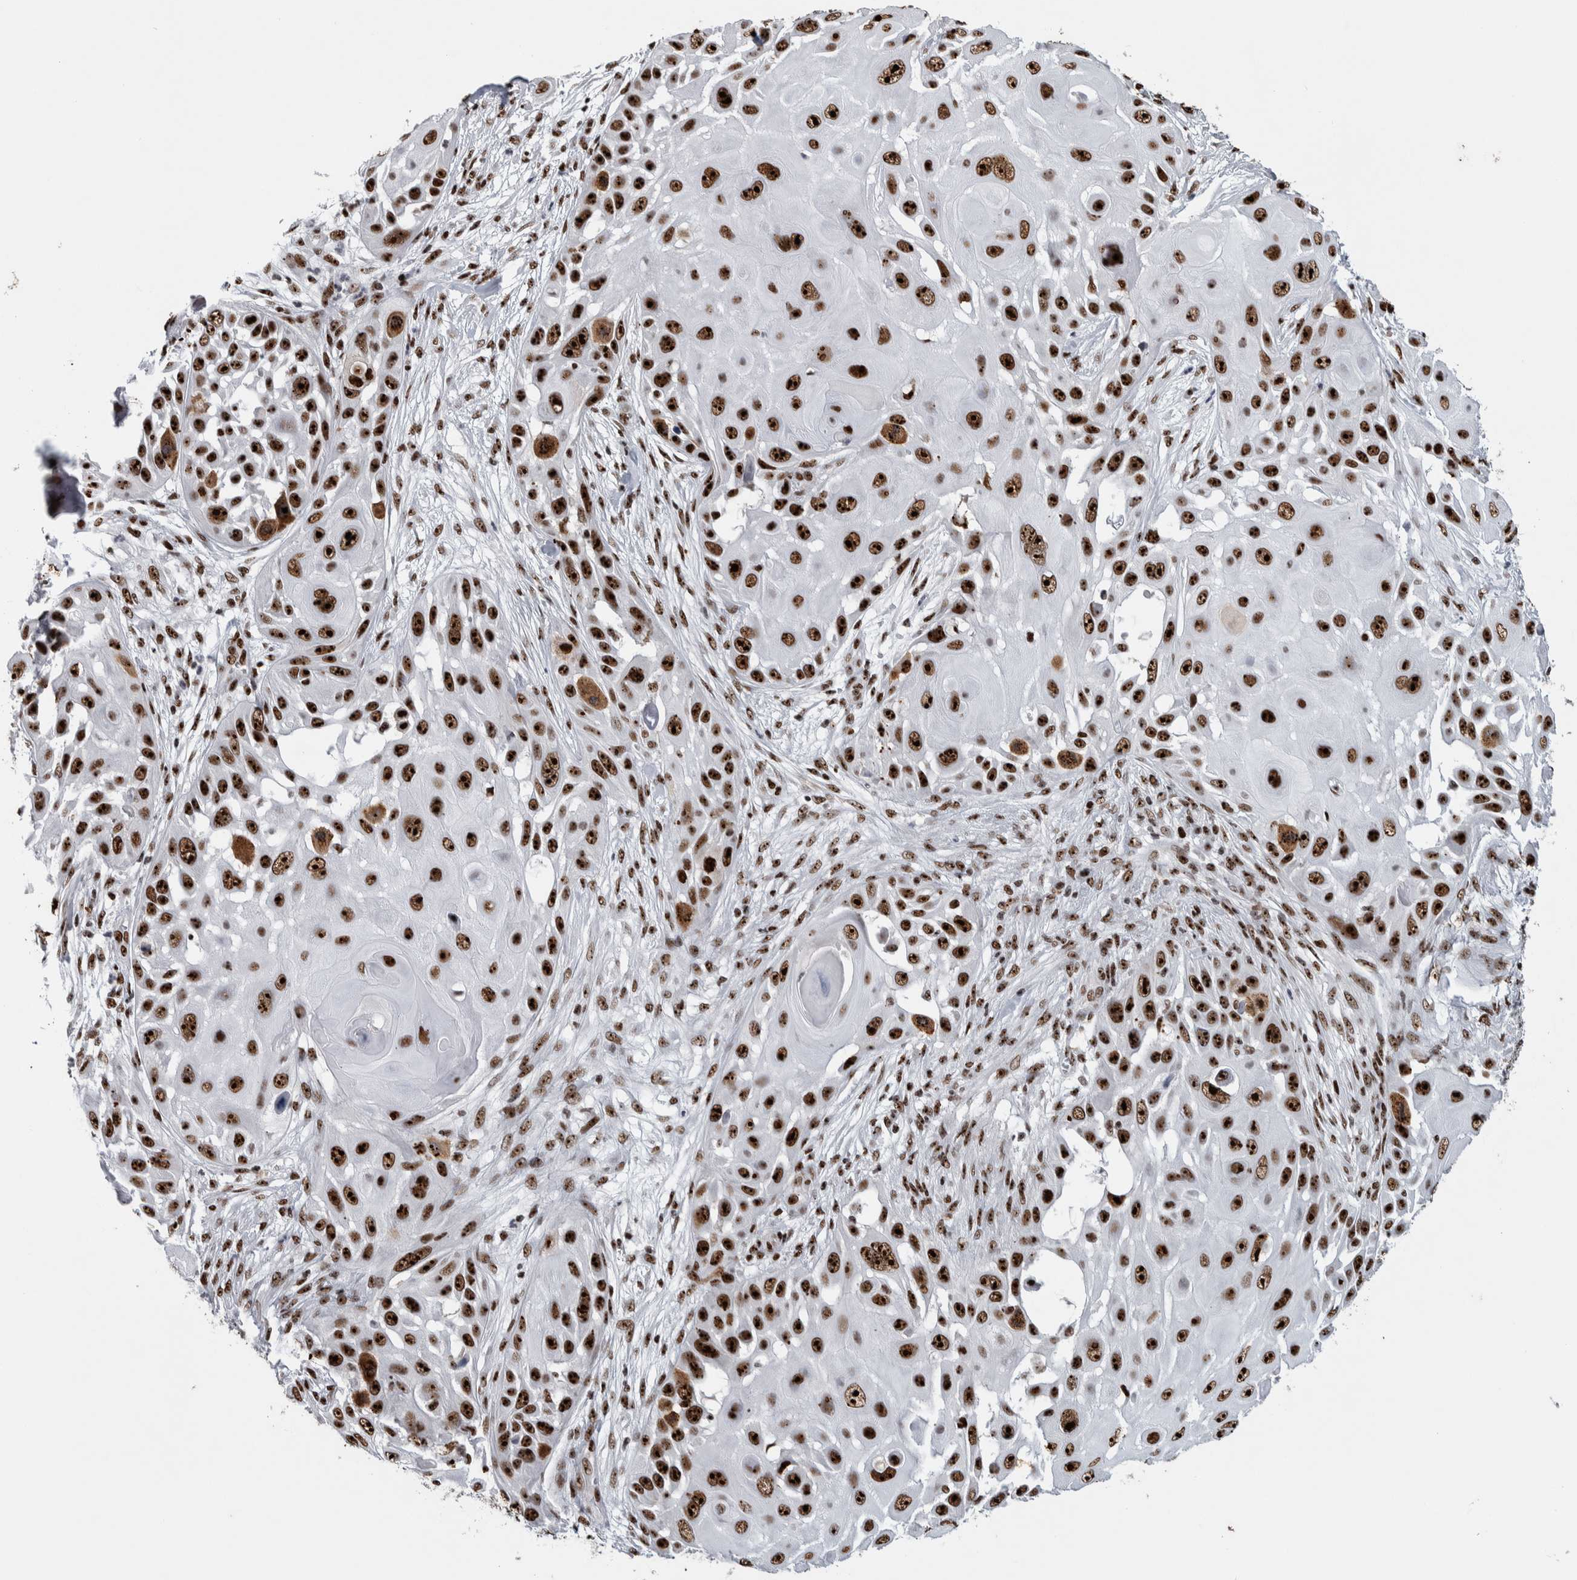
{"staining": {"intensity": "strong", "quantity": ">75%", "location": "nuclear"}, "tissue": "skin cancer", "cell_type": "Tumor cells", "image_type": "cancer", "snomed": [{"axis": "morphology", "description": "Squamous cell carcinoma, NOS"}, {"axis": "topography", "description": "Skin"}], "caption": "Human skin cancer (squamous cell carcinoma) stained with a protein marker reveals strong staining in tumor cells.", "gene": "NCL", "patient": {"sex": "female", "age": 44}}